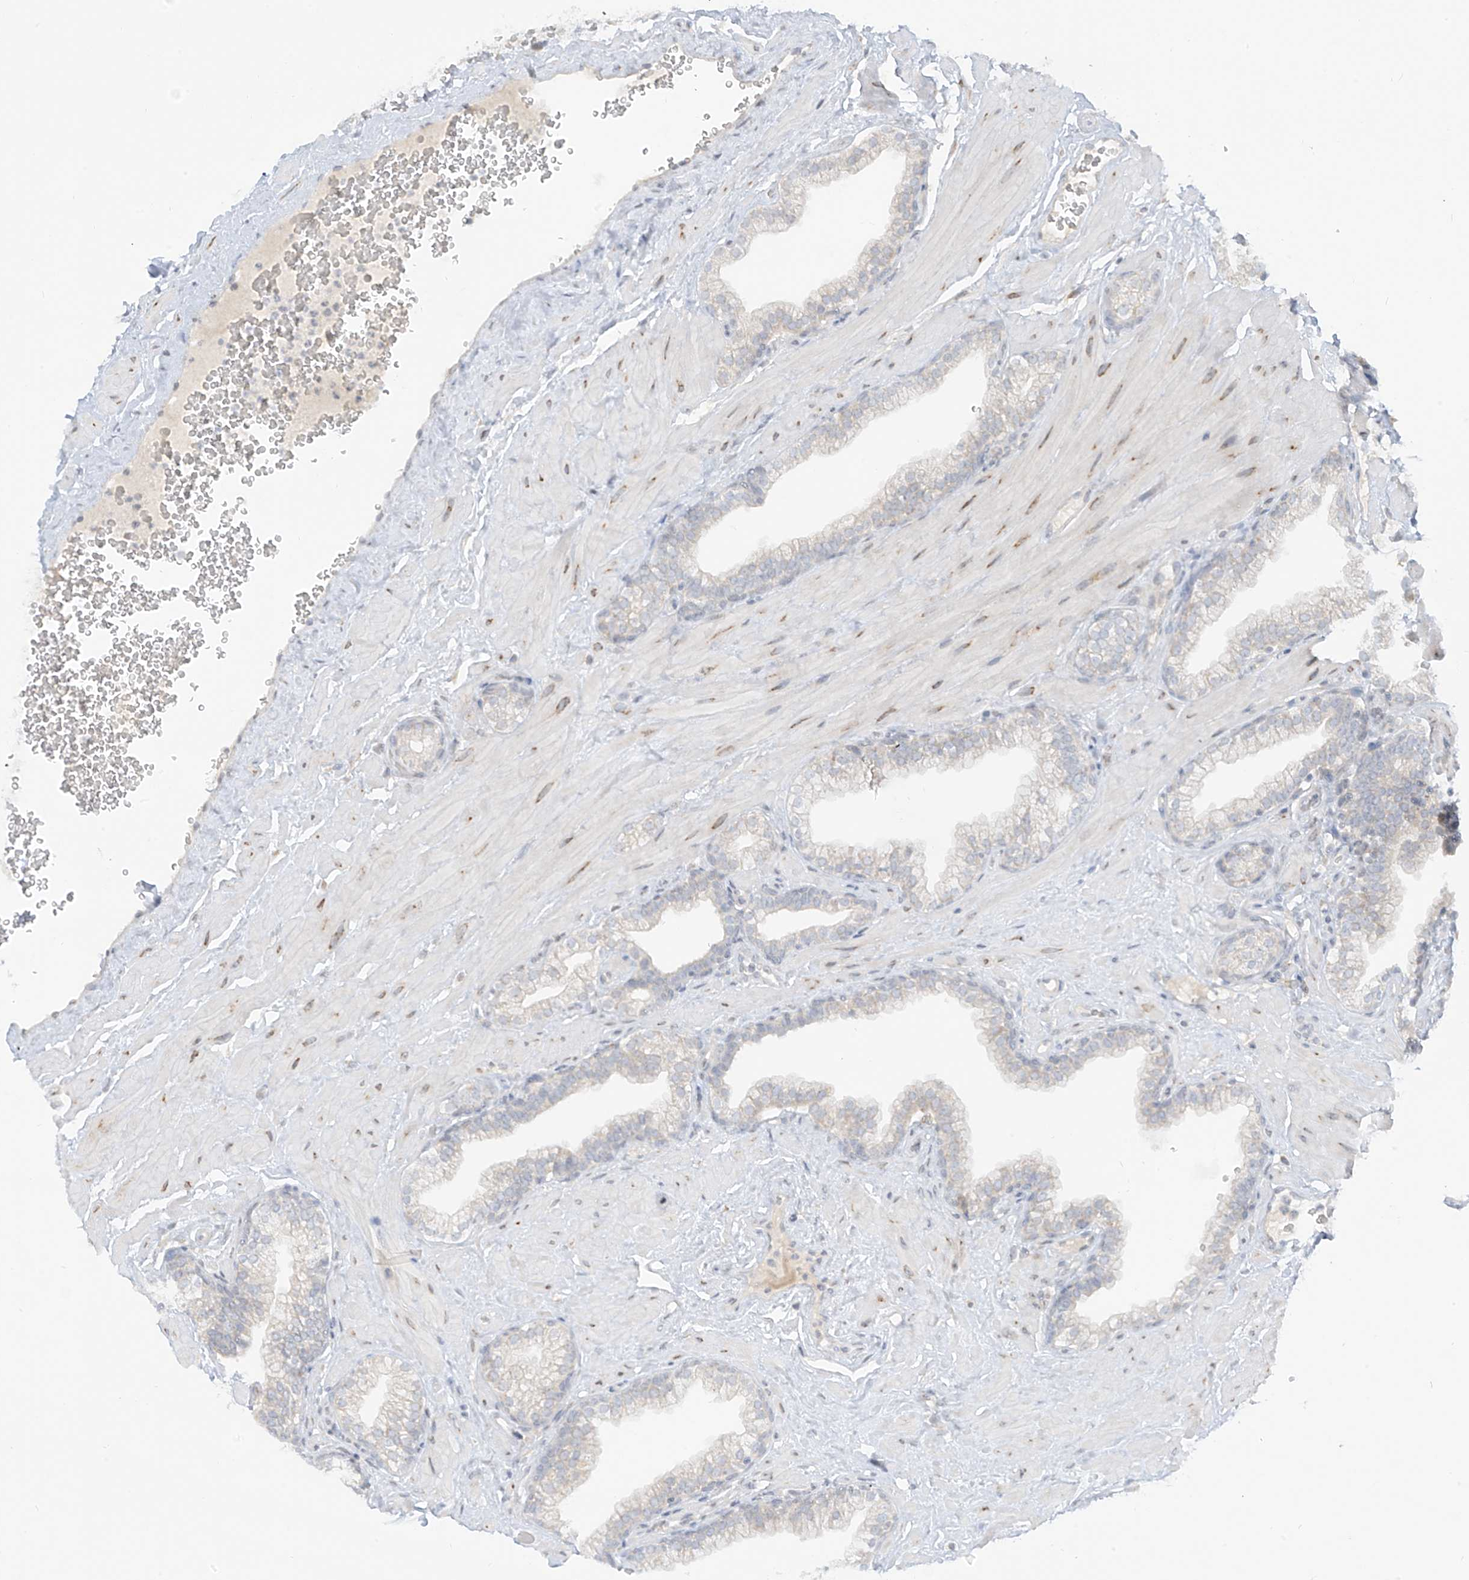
{"staining": {"intensity": "negative", "quantity": "none", "location": "none"}, "tissue": "prostate", "cell_type": "Glandular cells", "image_type": "normal", "snomed": [{"axis": "morphology", "description": "Normal tissue, NOS"}, {"axis": "morphology", "description": "Urothelial carcinoma, Low grade"}, {"axis": "topography", "description": "Urinary bladder"}, {"axis": "topography", "description": "Prostate"}], "caption": "DAB immunohistochemical staining of benign human prostate exhibits no significant positivity in glandular cells.", "gene": "C2orf42", "patient": {"sex": "male", "age": 60}}